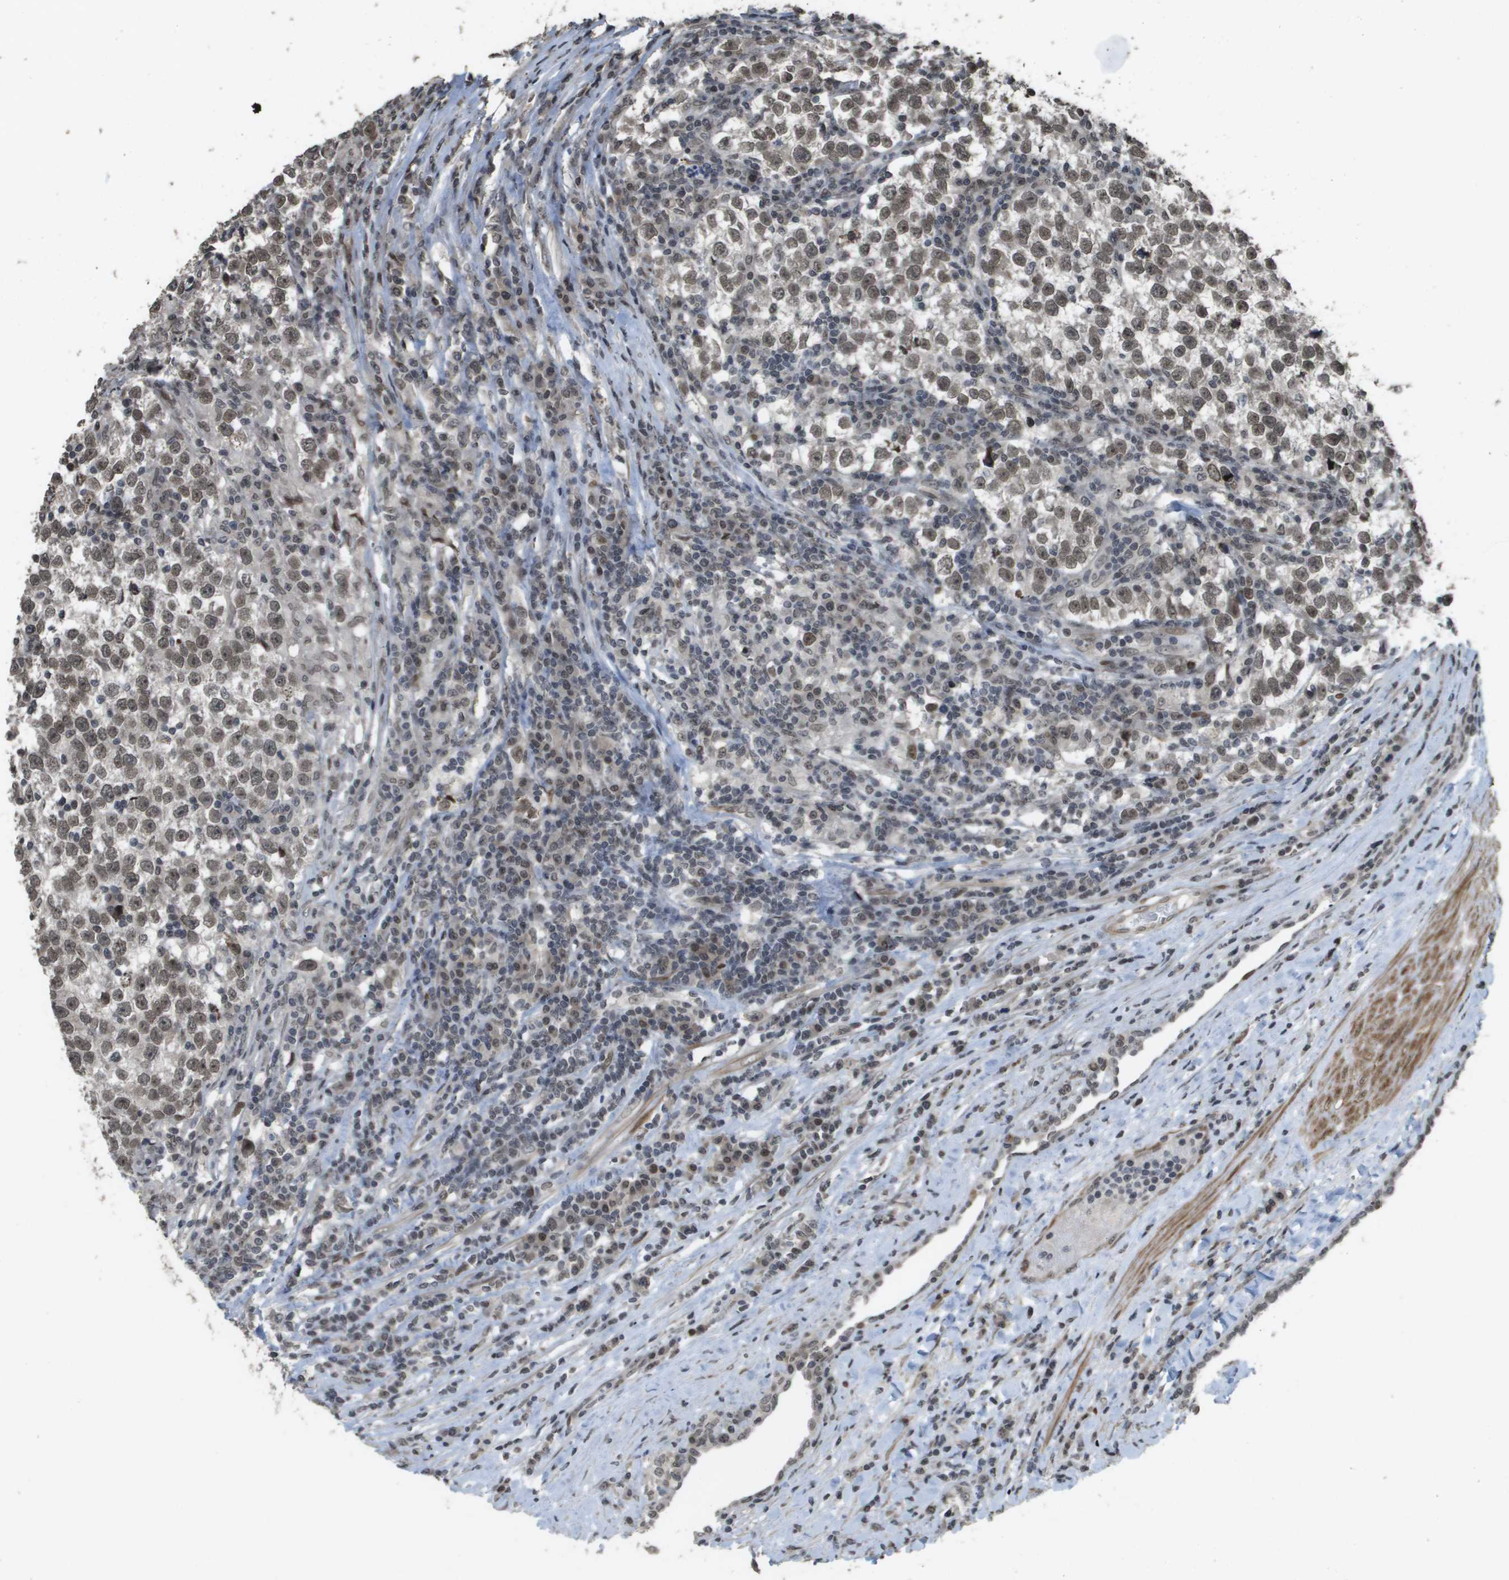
{"staining": {"intensity": "moderate", "quantity": ">75%", "location": "nuclear"}, "tissue": "testis cancer", "cell_type": "Tumor cells", "image_type": "cancer", "snomed": [{"axis": "morphology", "description": "Normal tissue, NOS"}, {"axis": "morphology", "description": "Seminoma, NOS"}, {"axis": "topography", "description": "Testis"}], "caption": "Testis cancer (seminoma) stained for a protein displays moderate nuclear positivity in tumor cells.", "gene": "KAT5", "patient": {"sex": "male", "age": 43}}